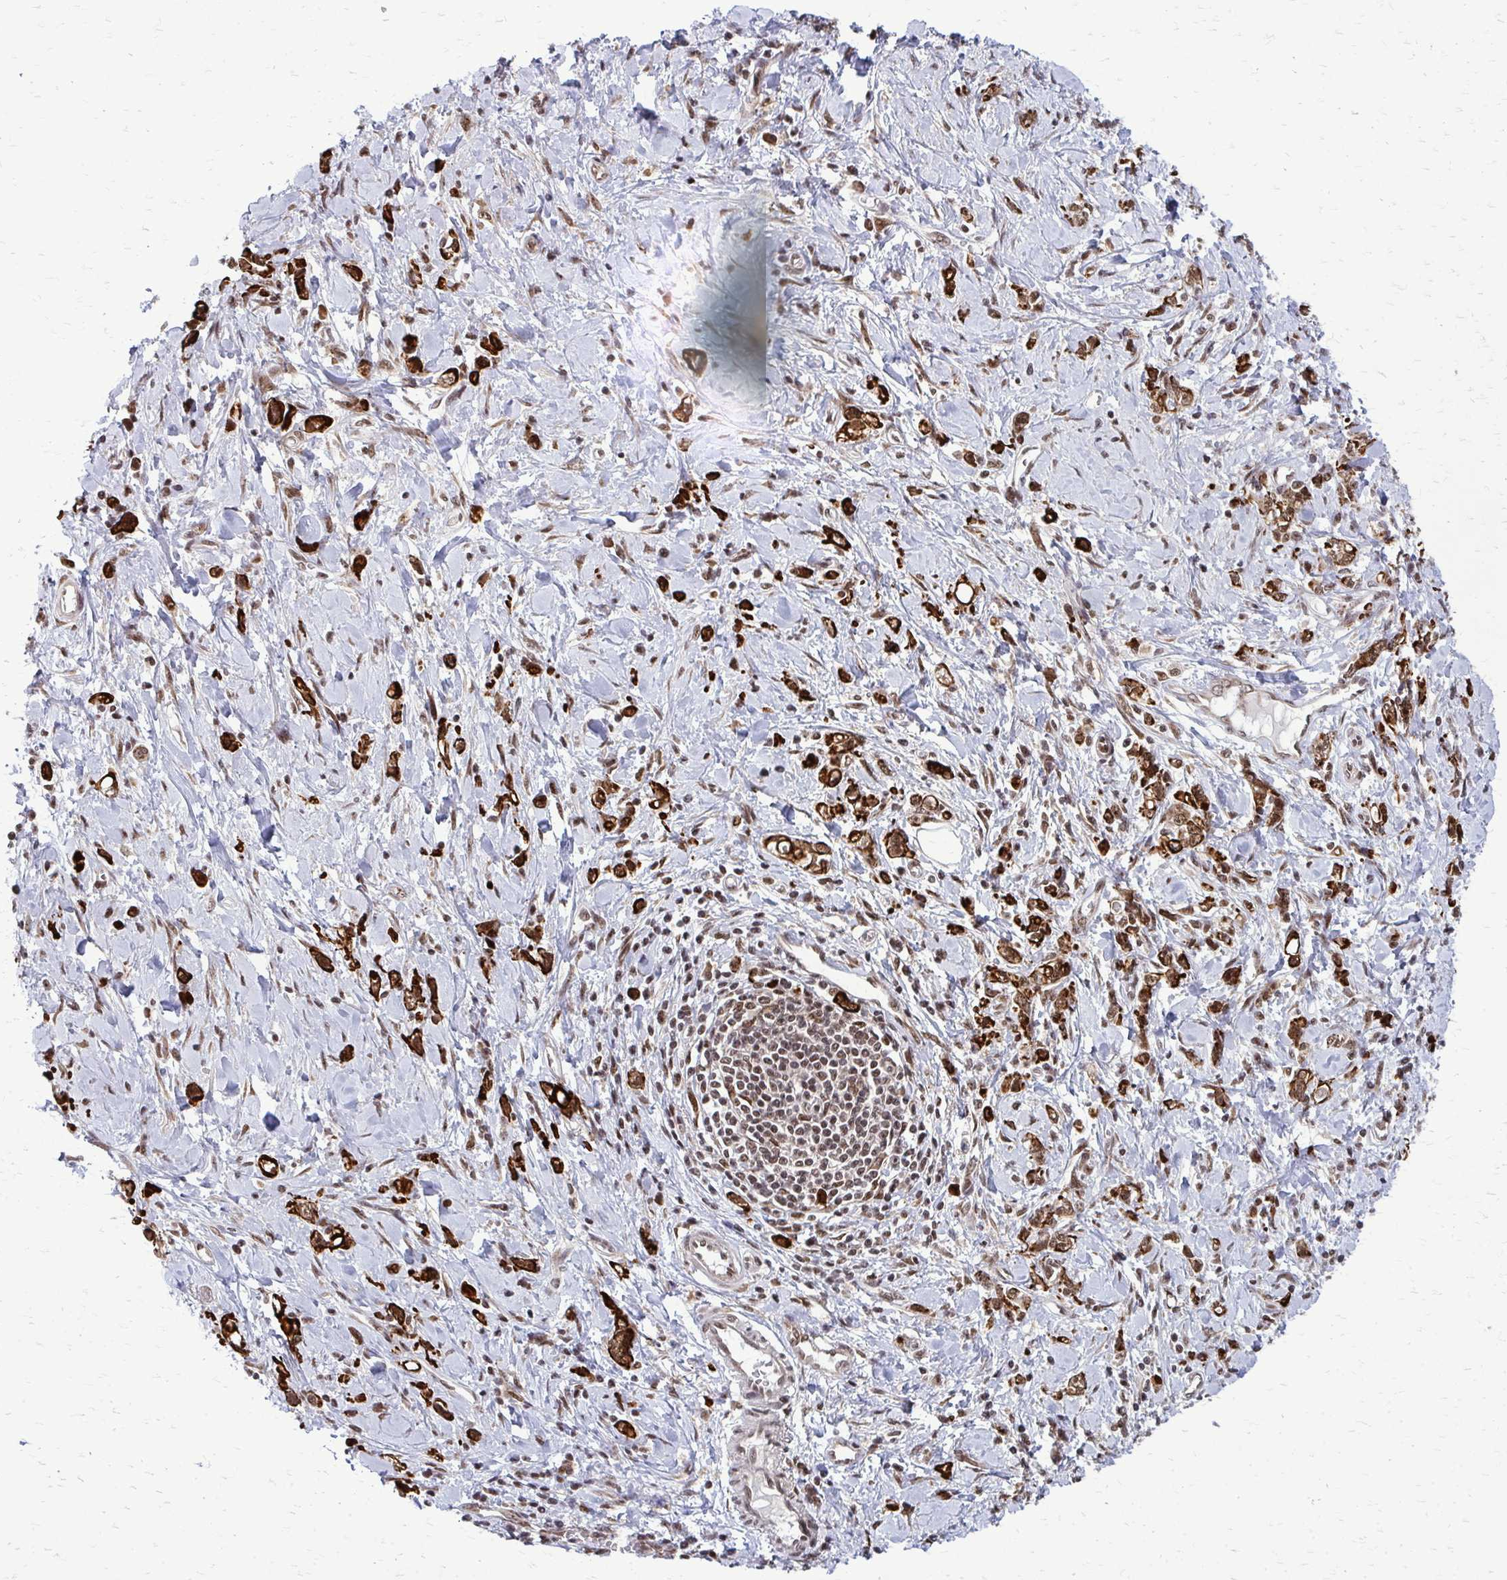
{"staining": {"intensity": "strong", "quantity": "25%-75%", "location": "cytoplasmic/membranous,nuclear"}, "tissue": "stomach cancer", "cell_type": "Tumor cells", "image_type": "cancer", "snomed": [{"axis": "morphology", "description": "Adenocarcinoma, NOS"}, {"axis": "topography", "description": "Stomach"}], "caption": "DAB (3,3'-diaminobenzidine) immunohistochemical staining of stomach cancer demonstrates strong cytoplasmic/membranous and nuclear protein positivity in about 25%-75% of tumor cells.", "gene": "HDAC3", "patient": {"sex": "female", "age": 76}}